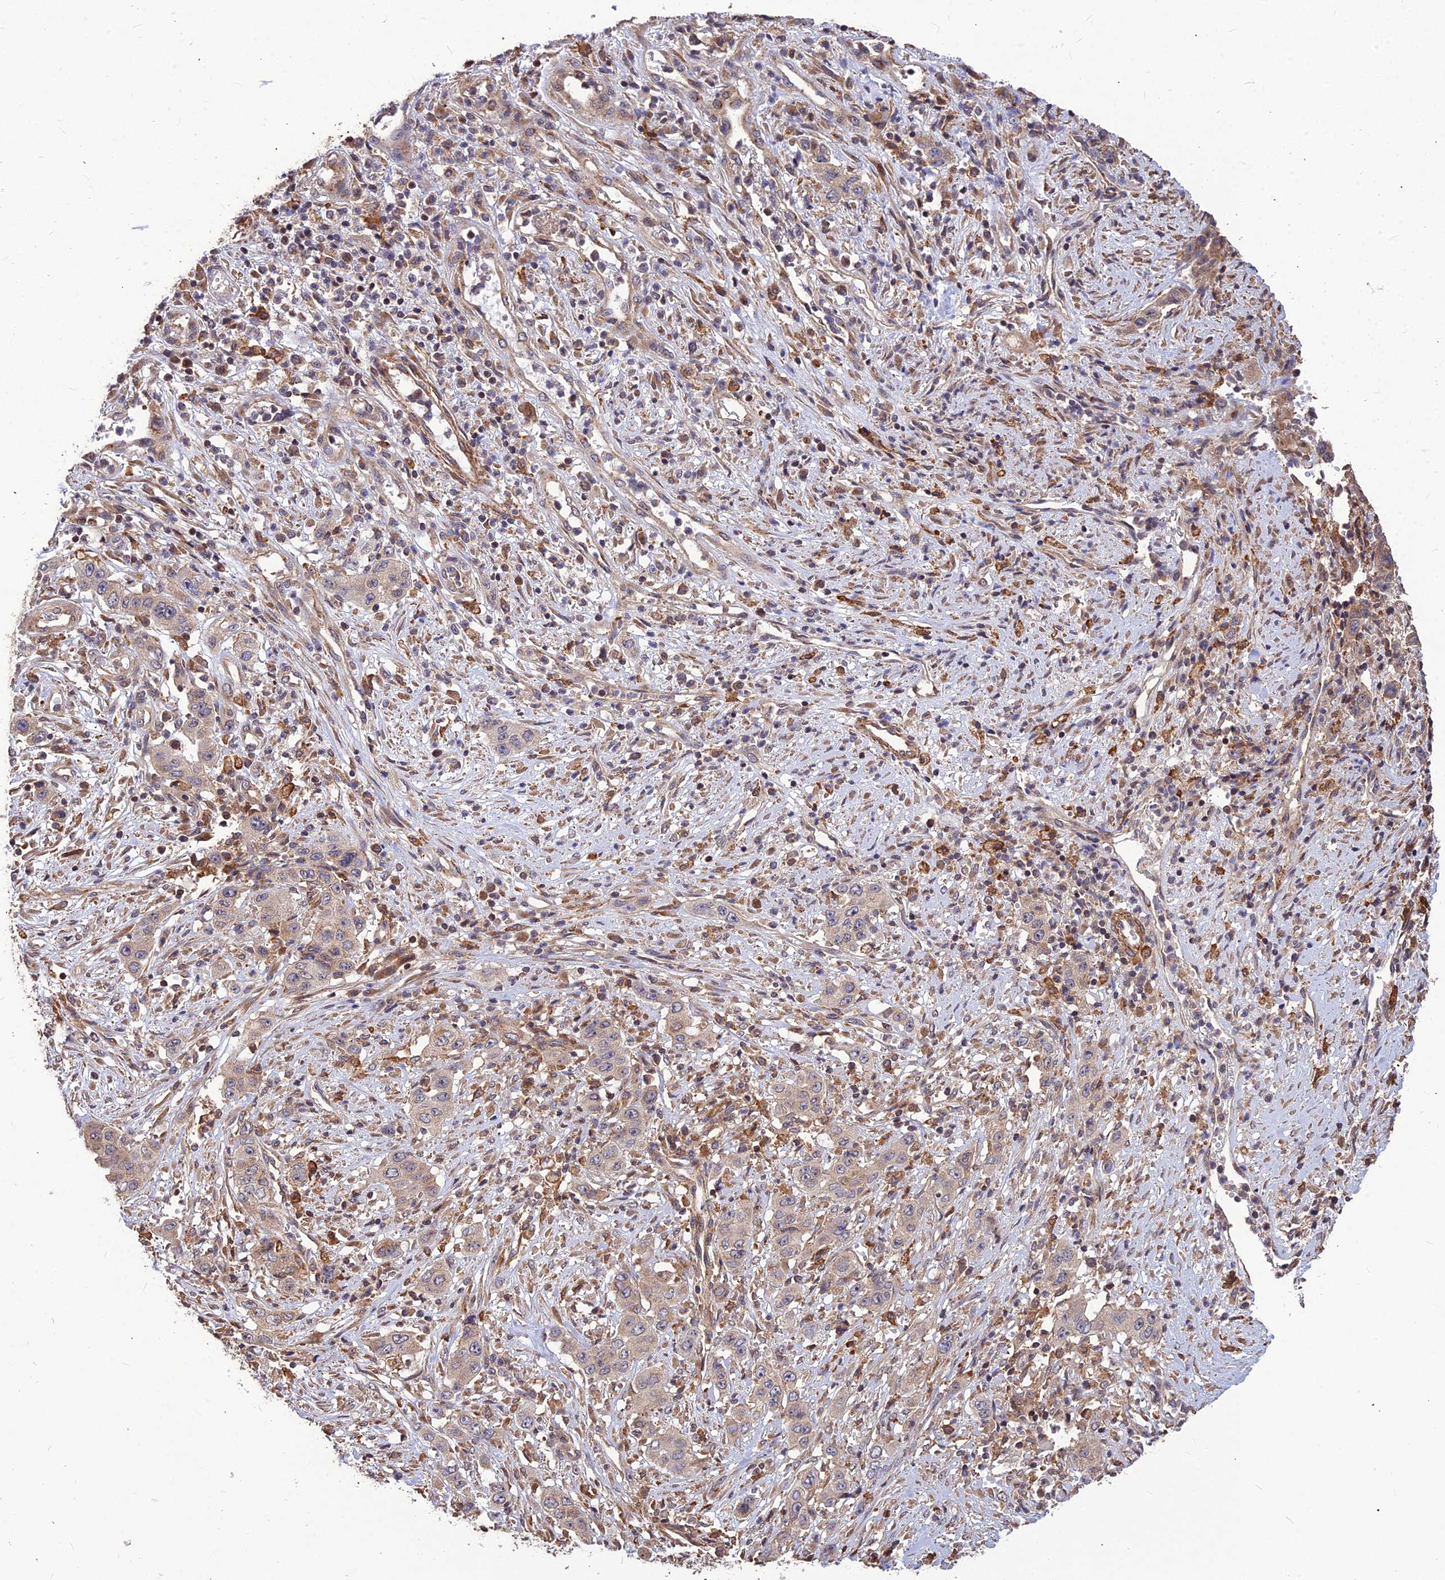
{"staining": {"intensity": "weak", "quantity": ">75%", "location": "cytoplasmic/membranous"}, "tissue": "stomach cancer", "cell_type": "Tumor cells", "image_type": "cancer", "snomed": [{"axis": "morphology", "description": "Adenocarcinoma, NOS"}, {"axis": "topography", "description": "Stomach, upper"}], "caption": "Protein expression analysis of stomach cancer shows weak cytoplasmic/membranous expression in approximately >75% of tumor cells.", "gene": "LEKR1", "patient": {"sex": "male", "age": 62}}